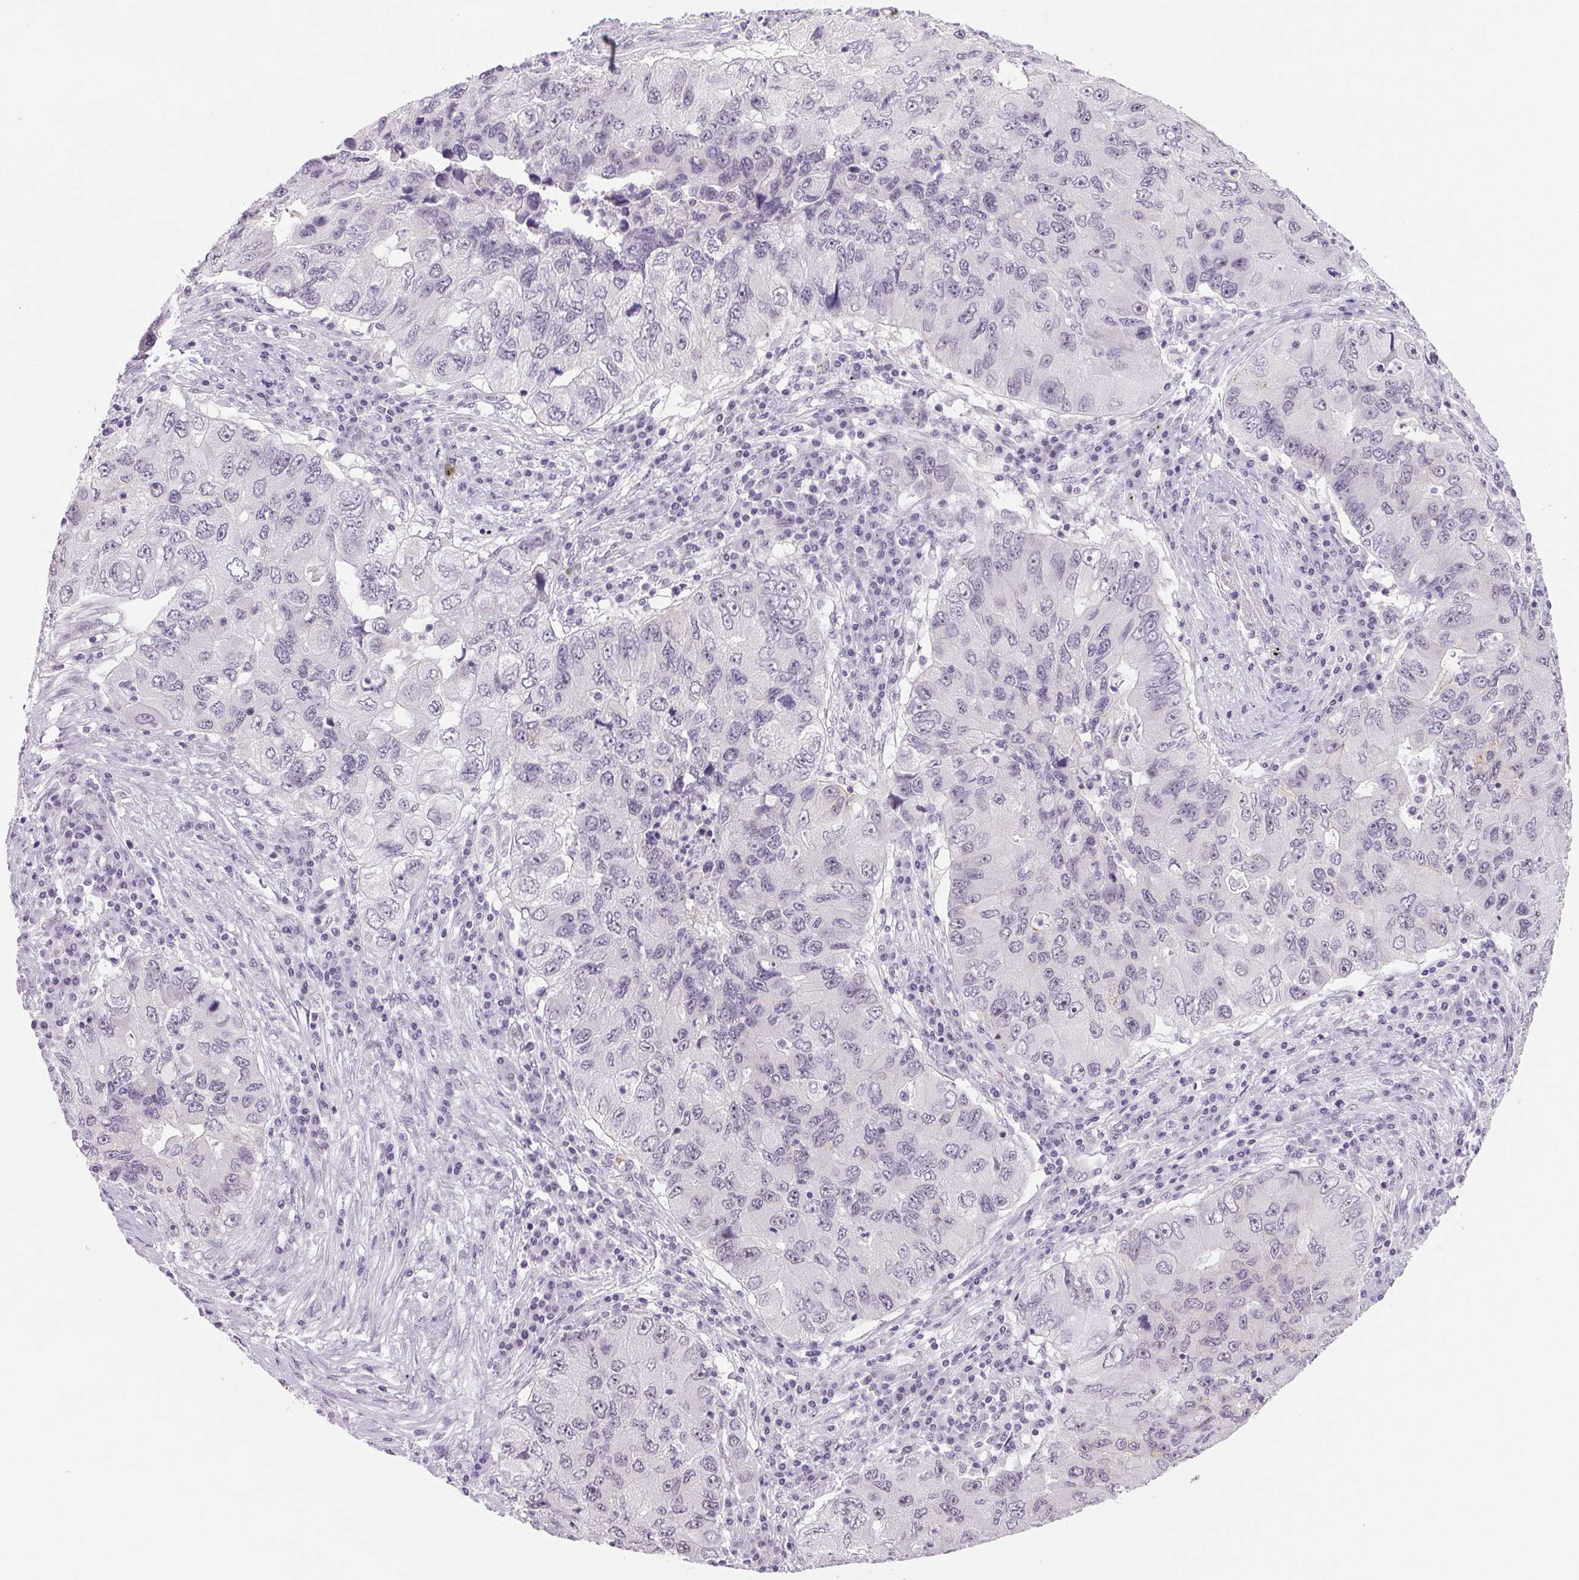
{"staining": {"intensity": "negative", "quantity": "none", "location": "none"}, "tissue": "lung cancer", "cell_type": "Tumor cells", "image_type": "cancer", "snomed": [{"axis": "morphology", "description": "Adenocarcinoma, NOS"}, {"axis": "morphology", "description": "Adenocarcinoma, metastatic, NOS"}, {"axis": "topography", "description": "Lymph node"}, {"axis": "topography", "description": "Lung"}], "caption": "The immunohistochemistry (IHC) micrograph has no significant positivity in tumor cells of adenocarcinoma (lung) tissue.", "gene": "ZC3H14", "patient": {"sex": "female", "age": 54}}